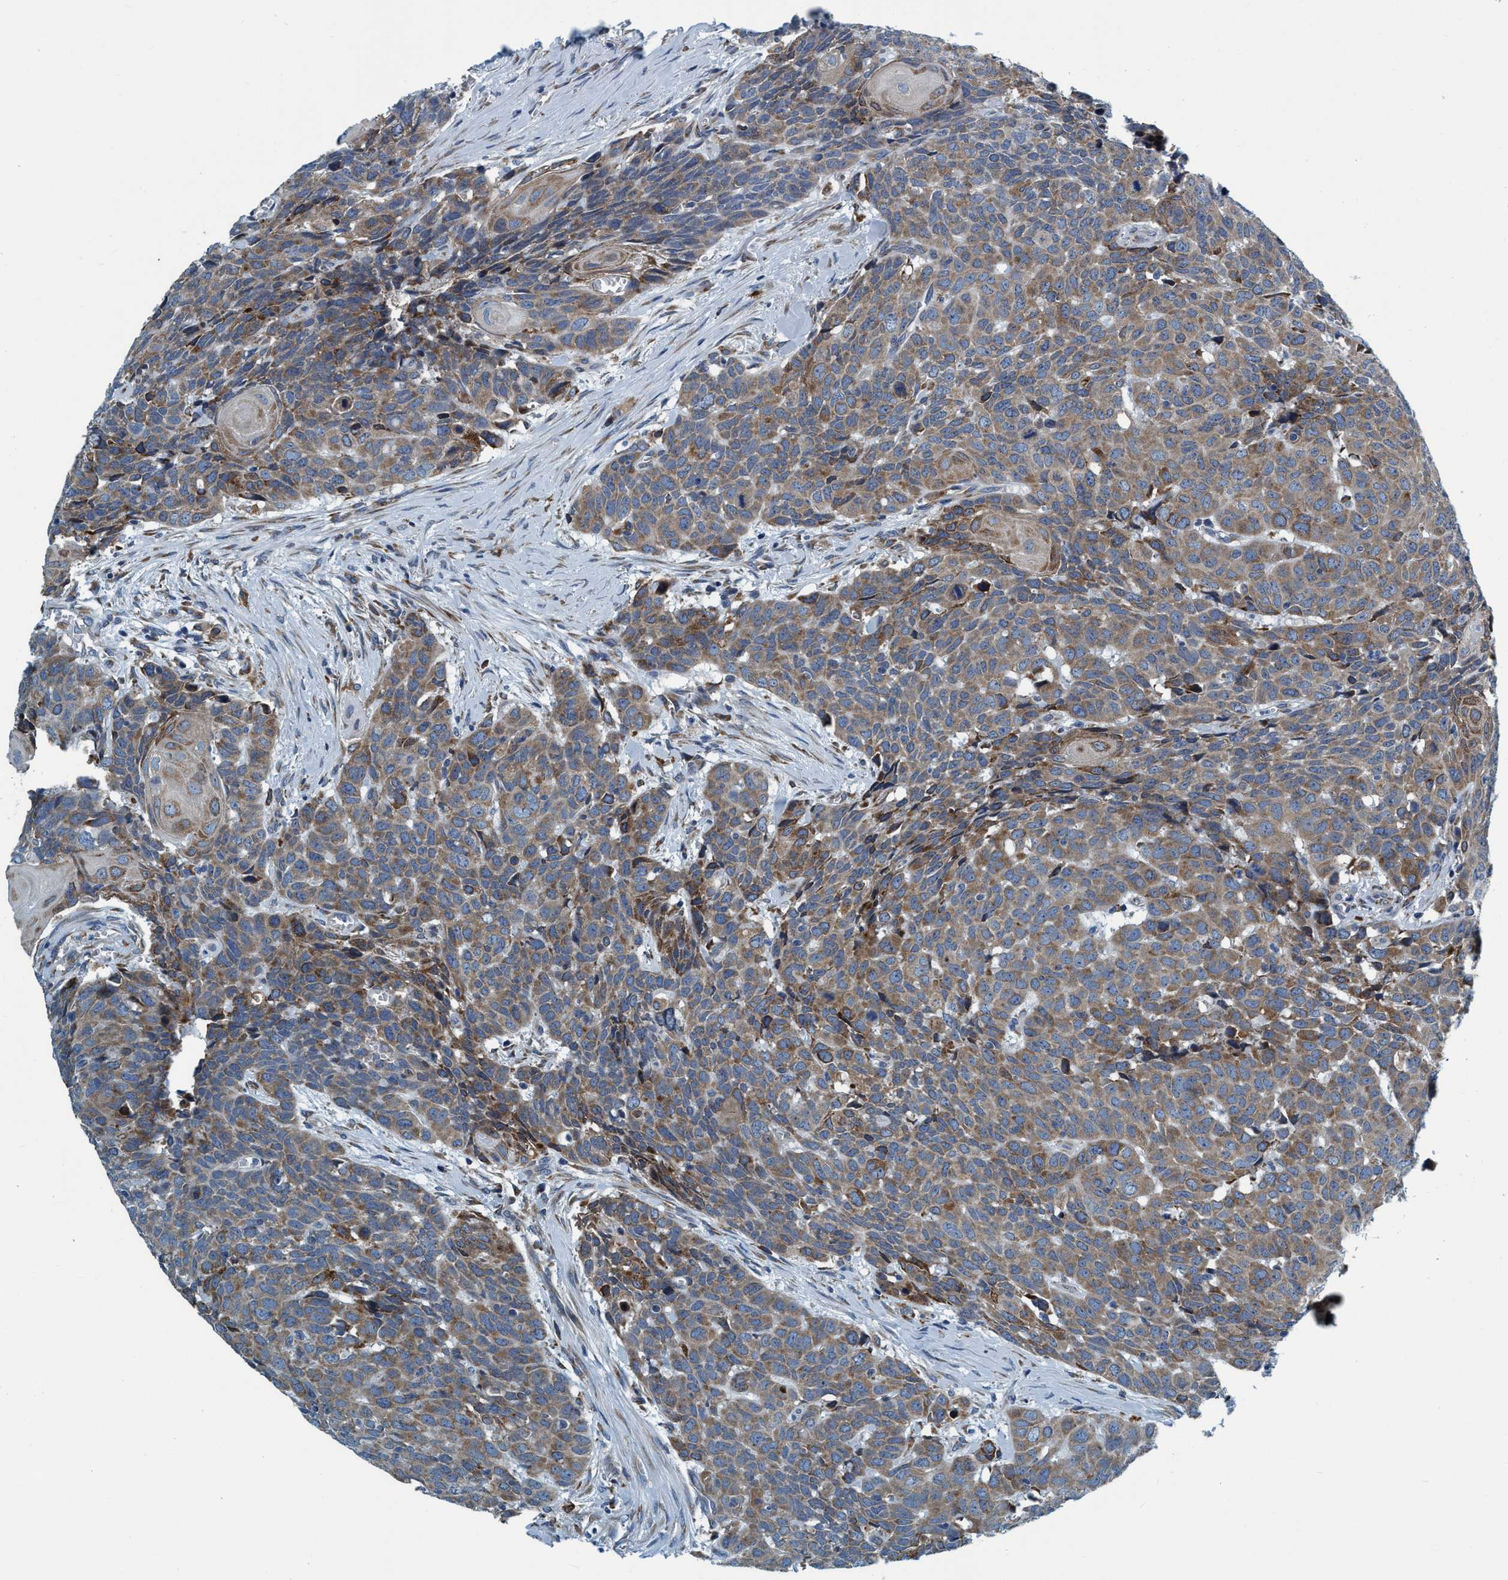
{"staining": {"intensity": "weak", "quantity": "25%-75%", "location": "cytoplasmic/membranous"}, "tissue": "head and neck cancer", "cell_type": "Tumor cells", "image_type": "cancer", "snomed": [{"axis": "morphology", "description": "Squamous cell carcinoma, NOS"}, {"axis": "topography", "description": "Head-Neck"}], "caption": "Immunohistochemistry (IHC) photomicrograph of neoplastic tissue: head and neck cancer stained using immunohistochemistry exhibits low levels of weak protein expression localized specifically in the cytoplasmic/membranous of tumor cells, appearing as a cytoplasmic/membranous brown color.", "gene": "ARMC9", "patient": {"sex": "male", "age": 66}}